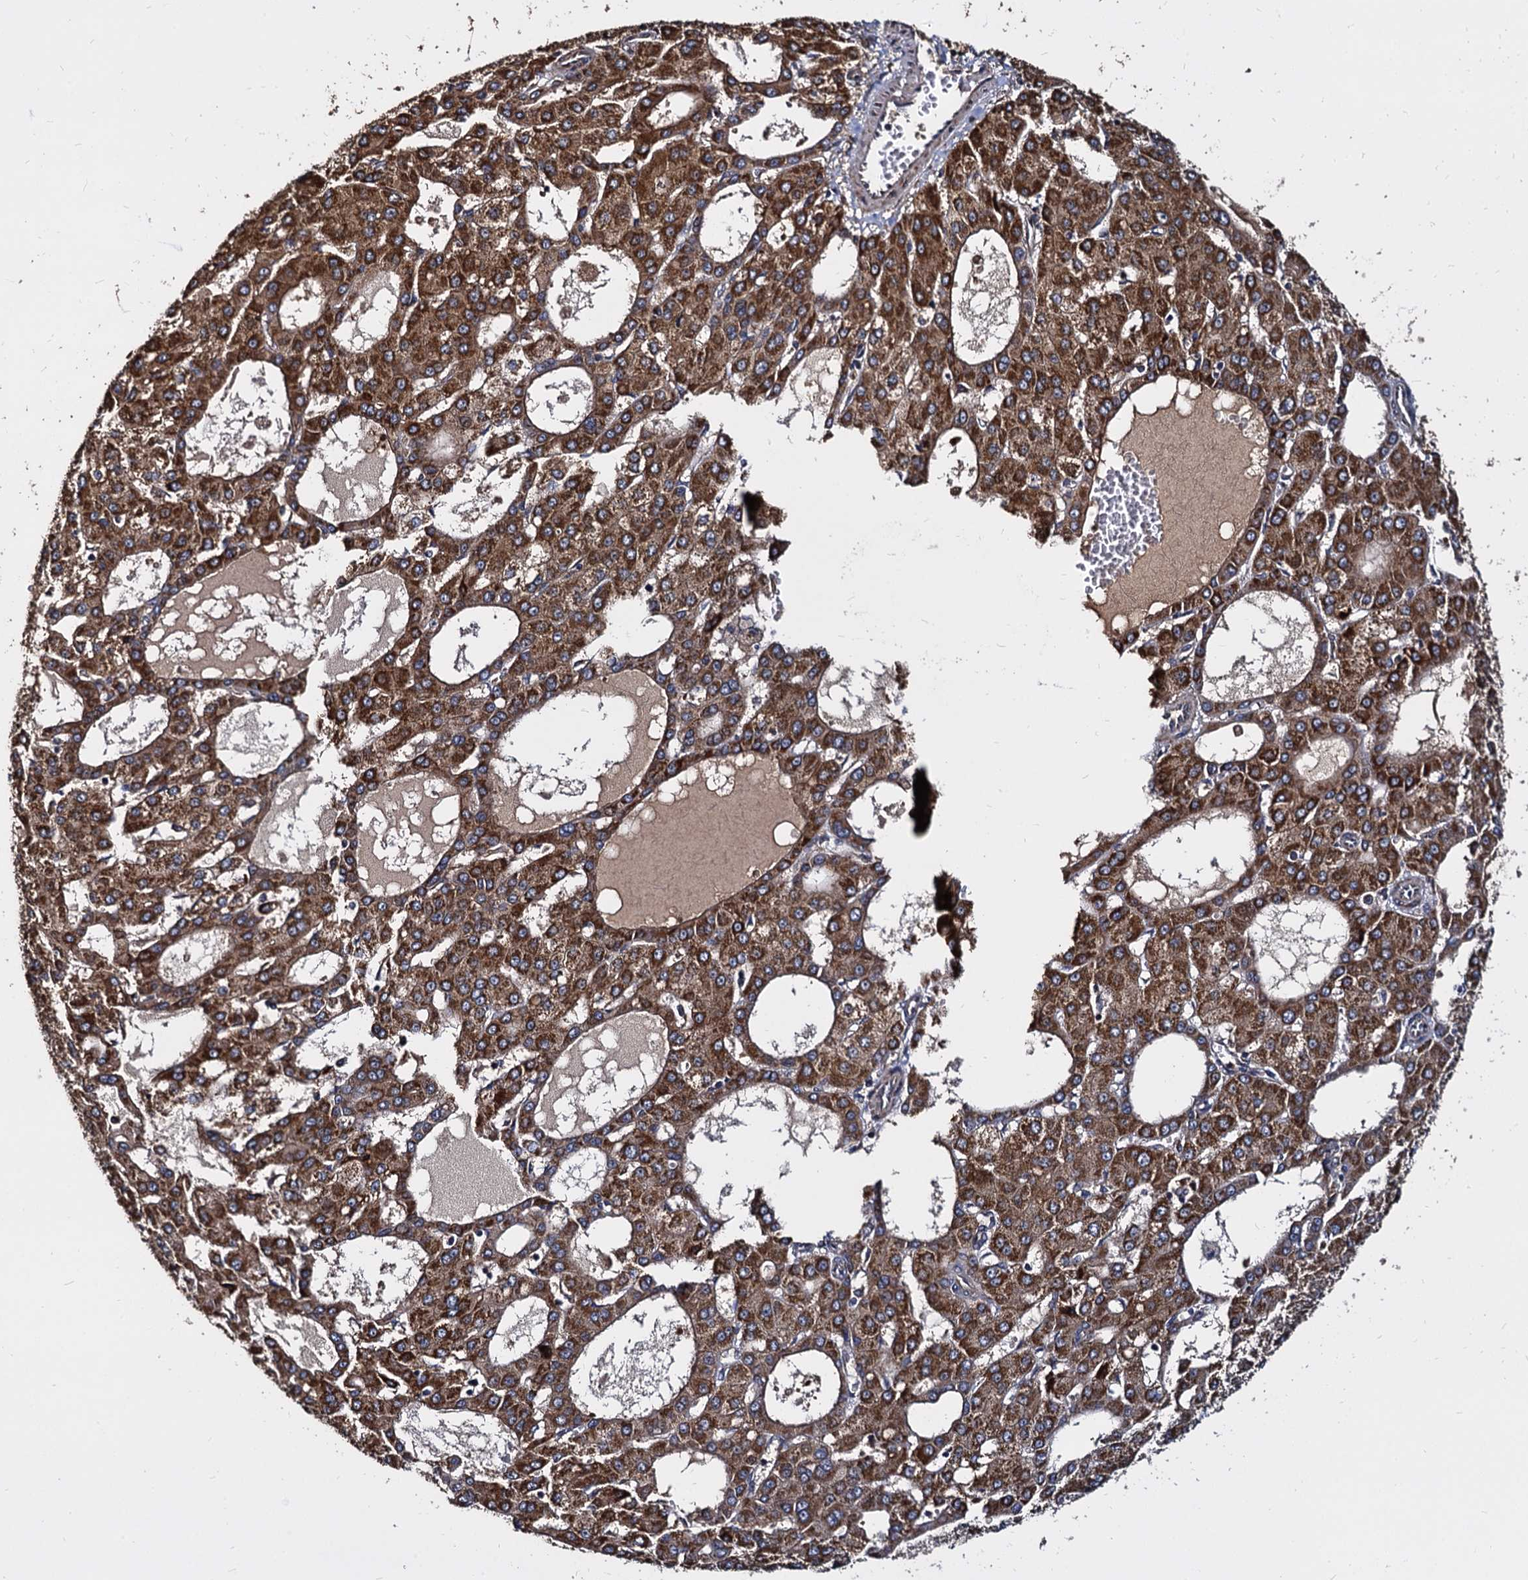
{"staining": {"intensity": "strong", "quantity": ">75%", "location": "cytoplasmic/membranous"}, "tissue": "liver cancer", "cell_type": "Tumor cells", "image_type": "cancer", "snomed": [{"axis": "morphology", "description": "Carcinoma, Hepatocellular, NOS"}, {"axis": "topography", "description": "Liver"}], "caption": "This is a micrograph of immunohistochemistry (IHC) staining of hepatocellular carcinoma (liver), which shows strong positivity in the cytoplasmic/membranous of tumor cells.", "gene": "WWC3", "patient": {"sex": "male", "age": 47}}